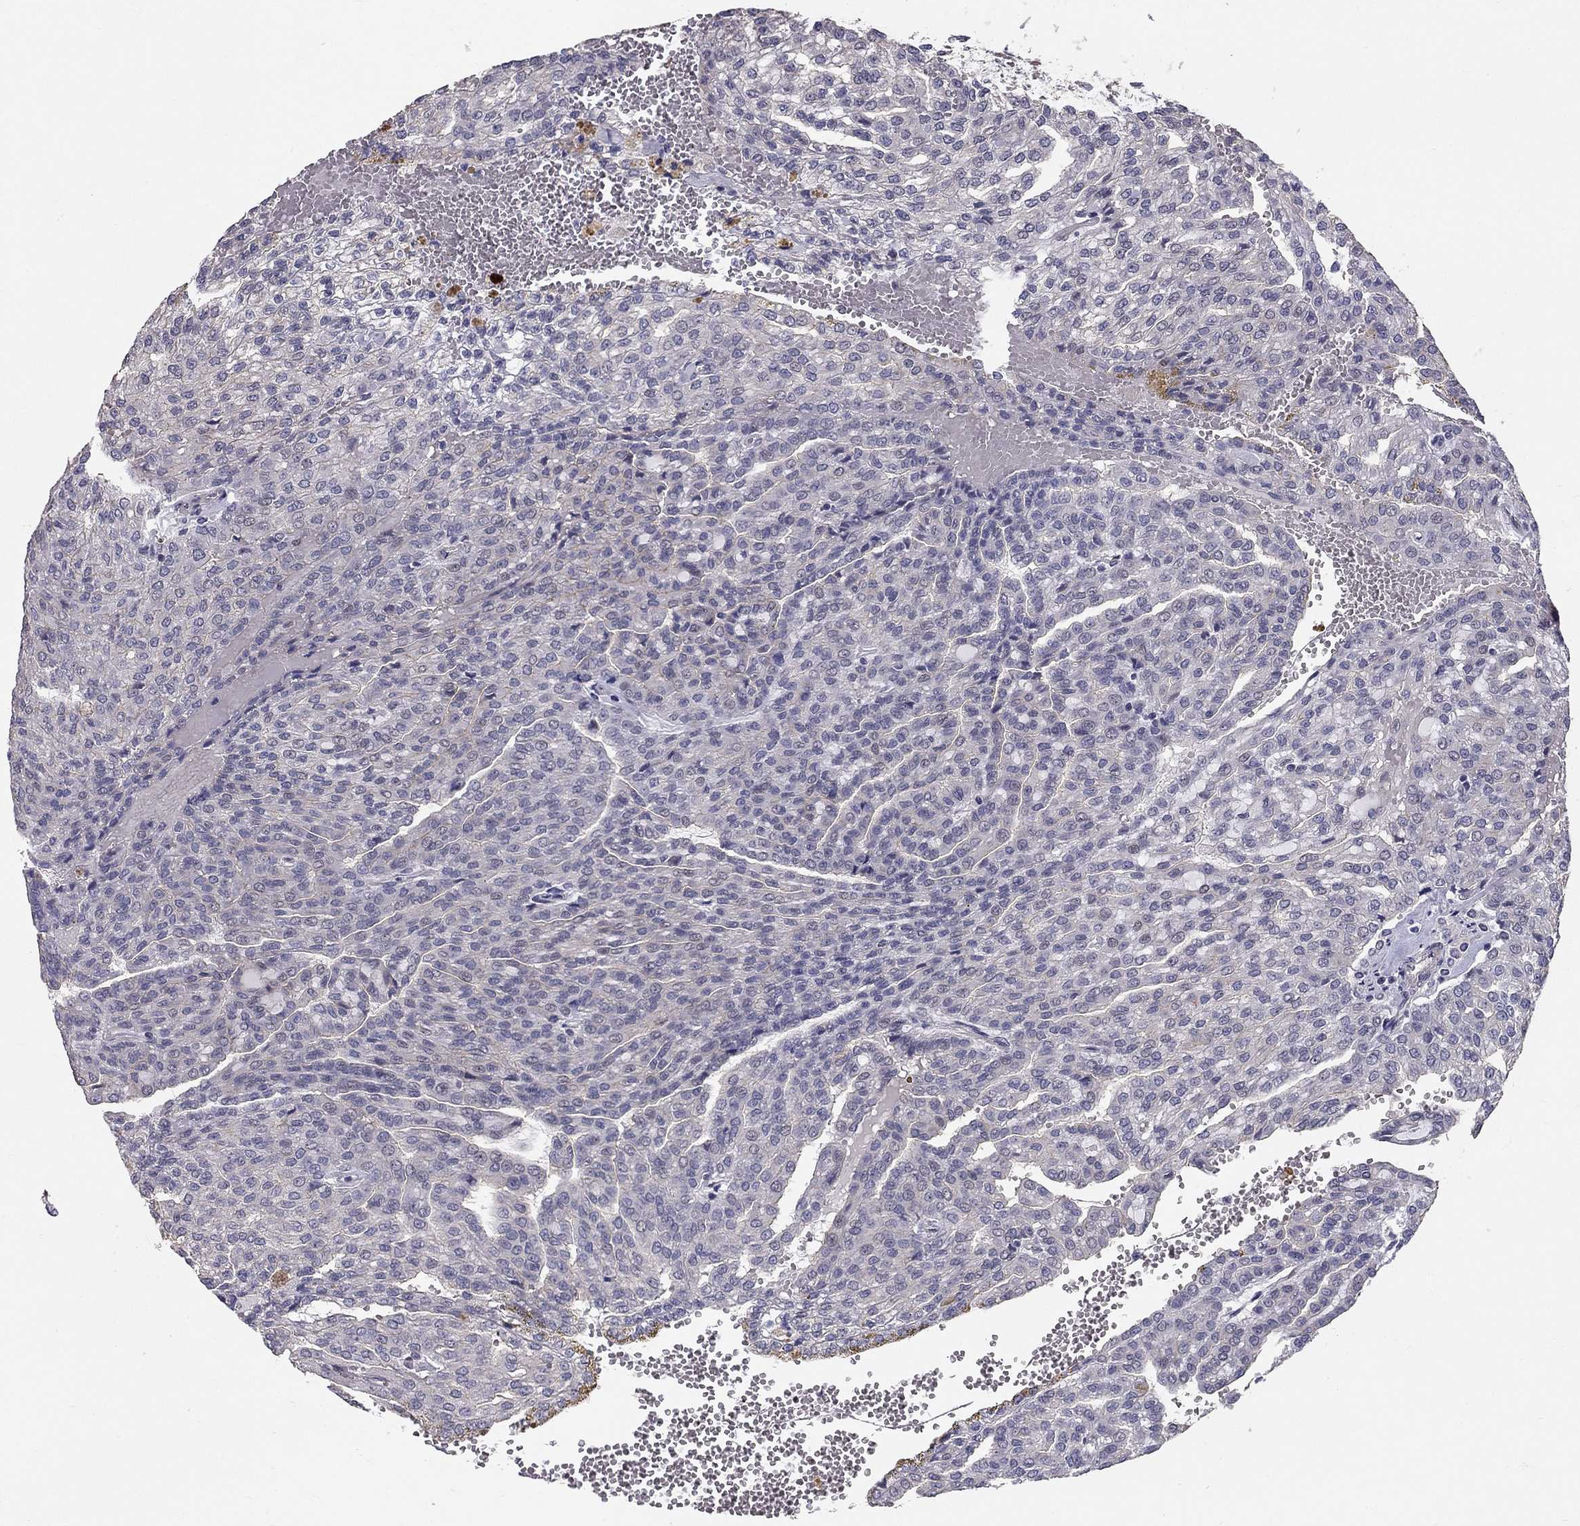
{"staining": {"intensity": "negative", "quantity": "none", "location": "none"}, "tissue": "renal cancer", "cell_type": "Tumor cells", "image_type": "cancer", "snomed": [{"axis": "morphology", "description": "Adenocarcinoma, NOS"}, {"axis": "topography", "description": "Kidney"}], "caption": "Tumor cells are negative for protein expression in human adenocarcinoma (renal).", "gene": "GJB4", "patient": {"sex": "male", "age": 63}}